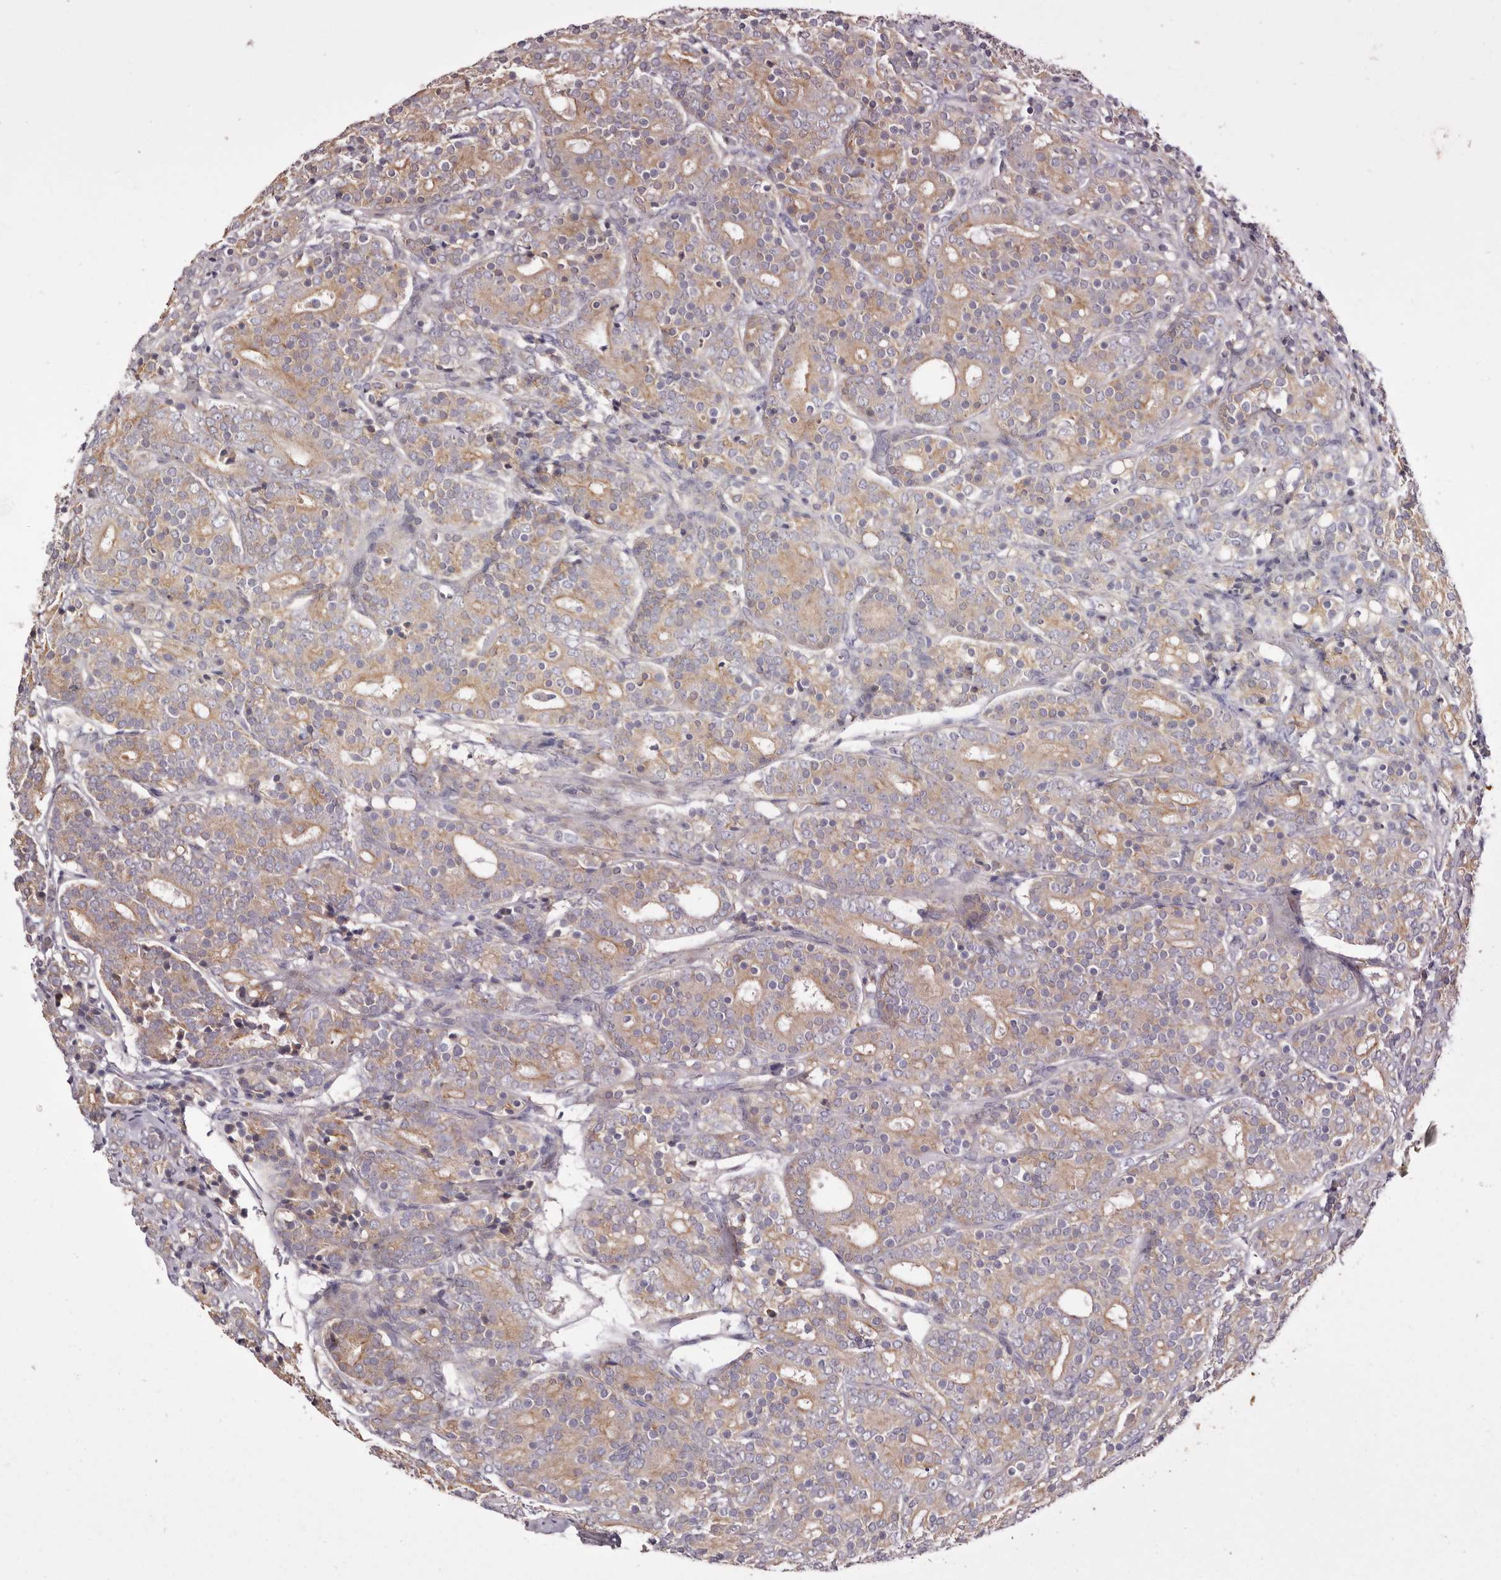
{"staining": {"intensity": "weak", "quantity": ">75%", "location": "cytoplasmic/membranous"}, "tissue": "prostate cancer", "cell_type": "Tumor cells", "image_type": "cancer", "snomed": [{"axis": "morphology", "description": "Adenocarcinoma, High grade"}, {"axis": "topography", "description": "Prostate"}], "caption": "Prostate cancer stained with a brown dye shows weak cytoplasmic/membranous positive staining in approximately >75% of tumor cells.", "gene": "STK16", "patient": {"sex": "male", "age": 62}}